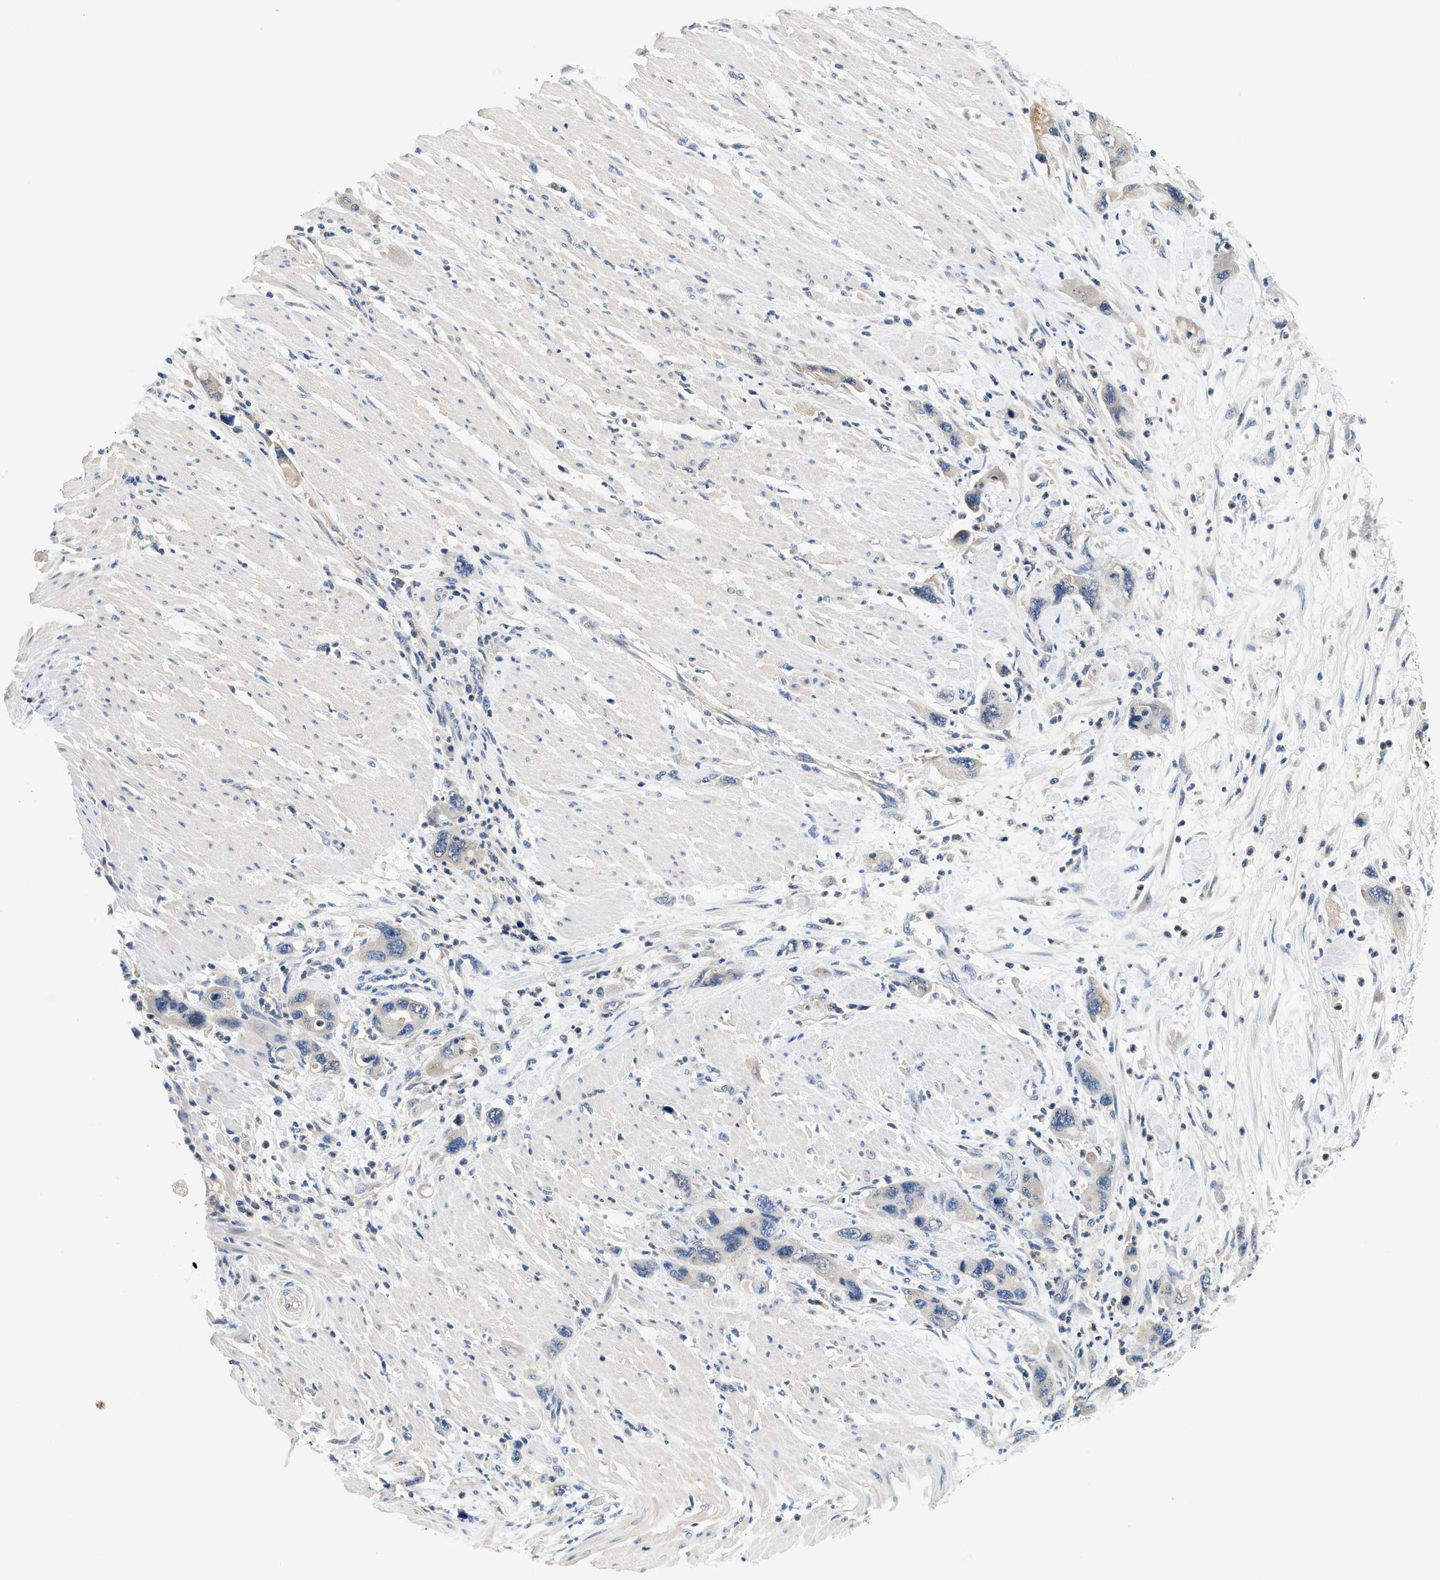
{"staining": {"intensity": "weak", "quantity": "<25%", "location": "cytoplasmic/membranous"}, "tissue": "pancreatic cancer", "cell_type": "Tumor cells", "image_type": "cancer", "snomed": [{"axis": "morphology", "description": "Normal tissue, NOS"}, {"axis": "morphology", "description": "Adenocarcinoma, NOS"}, {"axis": "topography", "description": "Pancreas"}], "caption": "A histopathology image of pancreatic cancer stained for a protein reveals no brown staining in tumor cells.", "gene": "SLC35E1", "patient": {"sex": "female", "age": 71}}